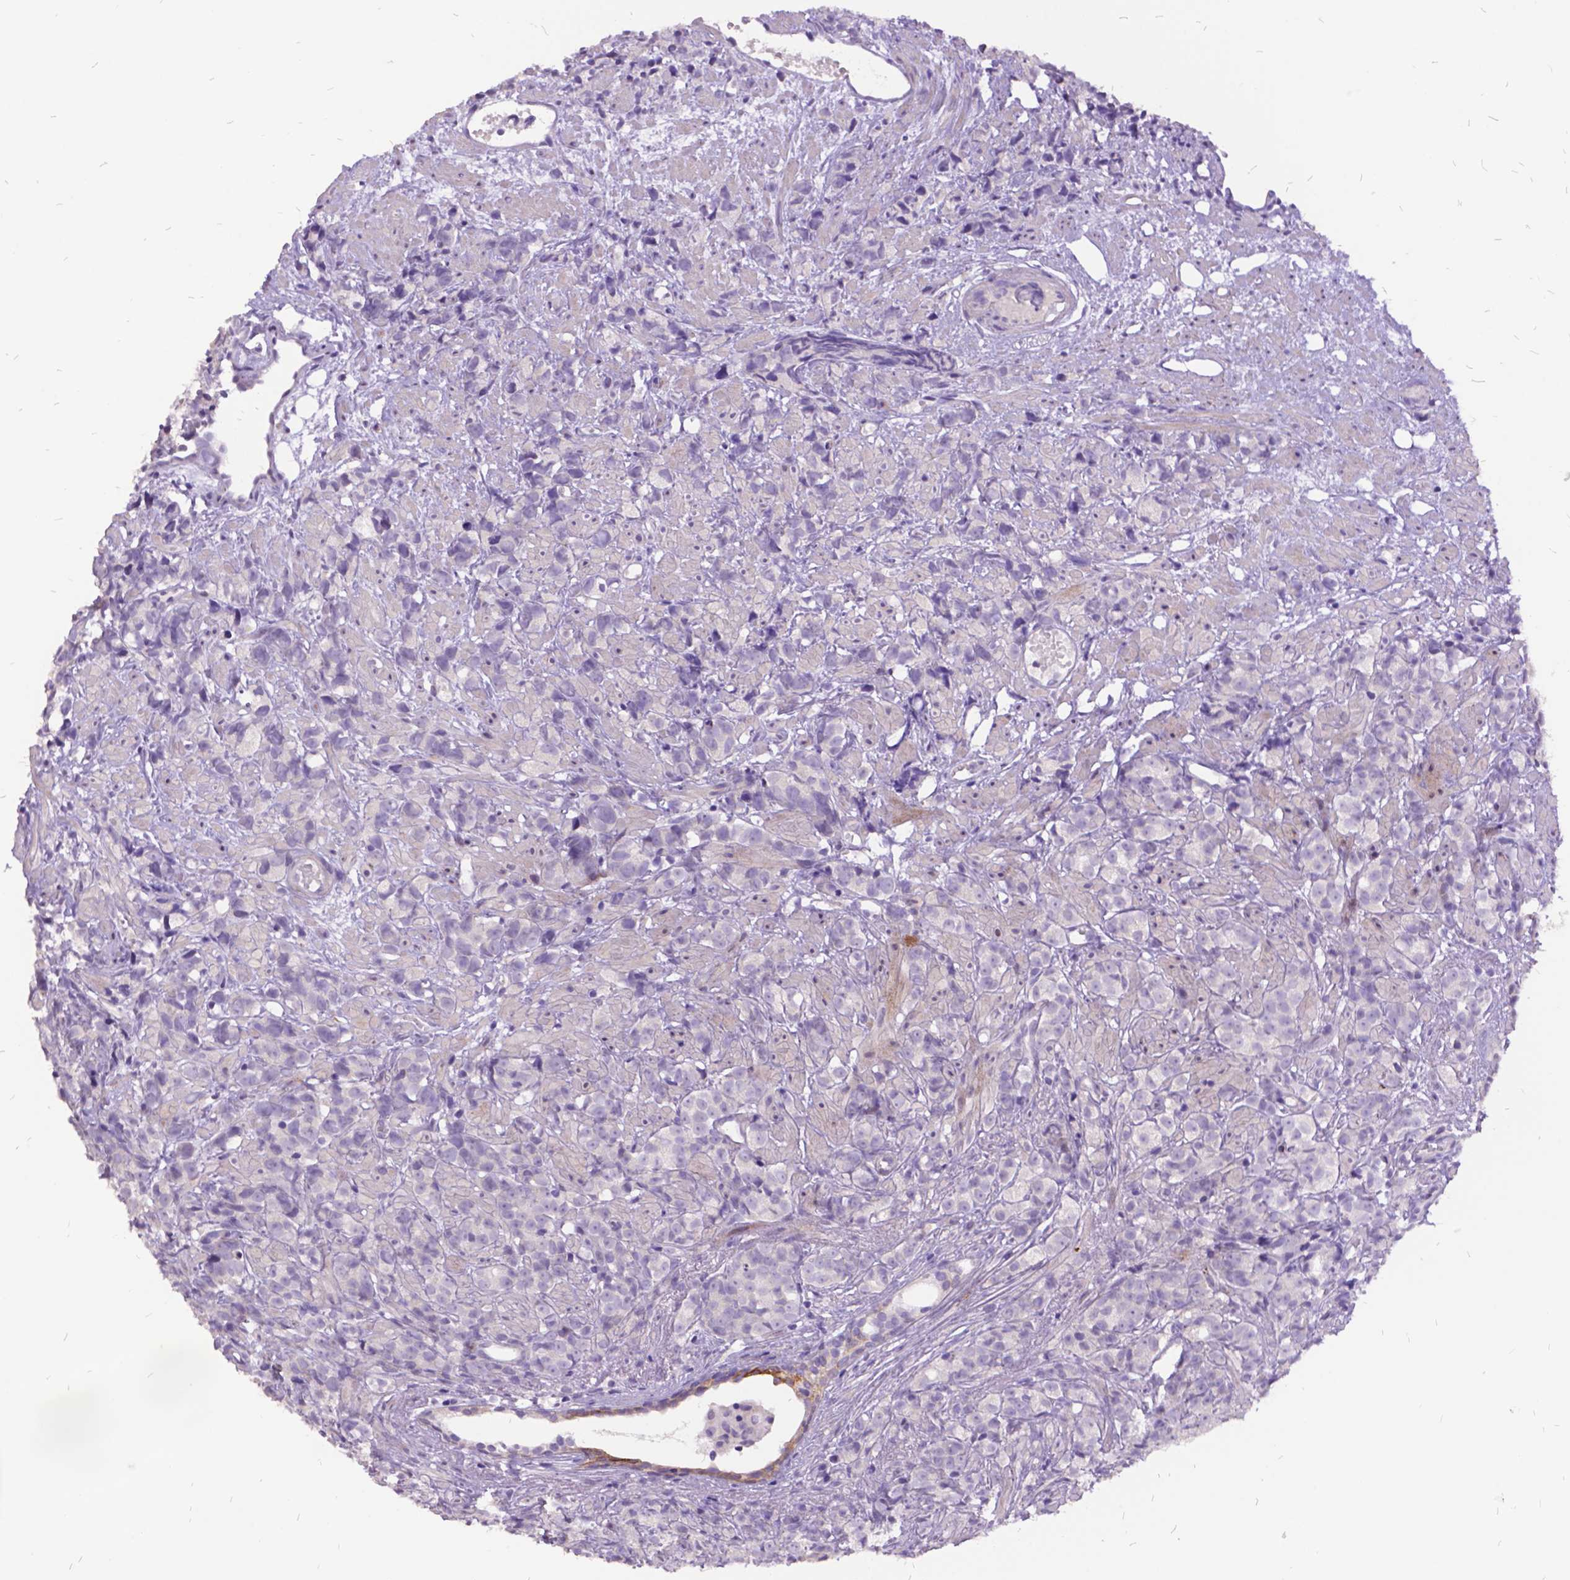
{"staining": {"intensity": "negative", "quantity": "none", "location": "none"}, "tissue": "prostate cancer", "cell_type": "Tumor cells", "image_type": "cancer", "snomed": [{"axis": "morphology", "description": "Adenocarcinoma, High grade"}, {"axis": "topography", "description": "Prostate"}], "caption": "Immunohistochemistry of human prostate cancer shows no staining in tumor cells. (DAB (3,3'-diaminobenzidine) immunohistochemistry (IHC) with hematoxylin counter stain).", "gene": "ITGB6", "patient": {"sex": "male", "age": 81}}